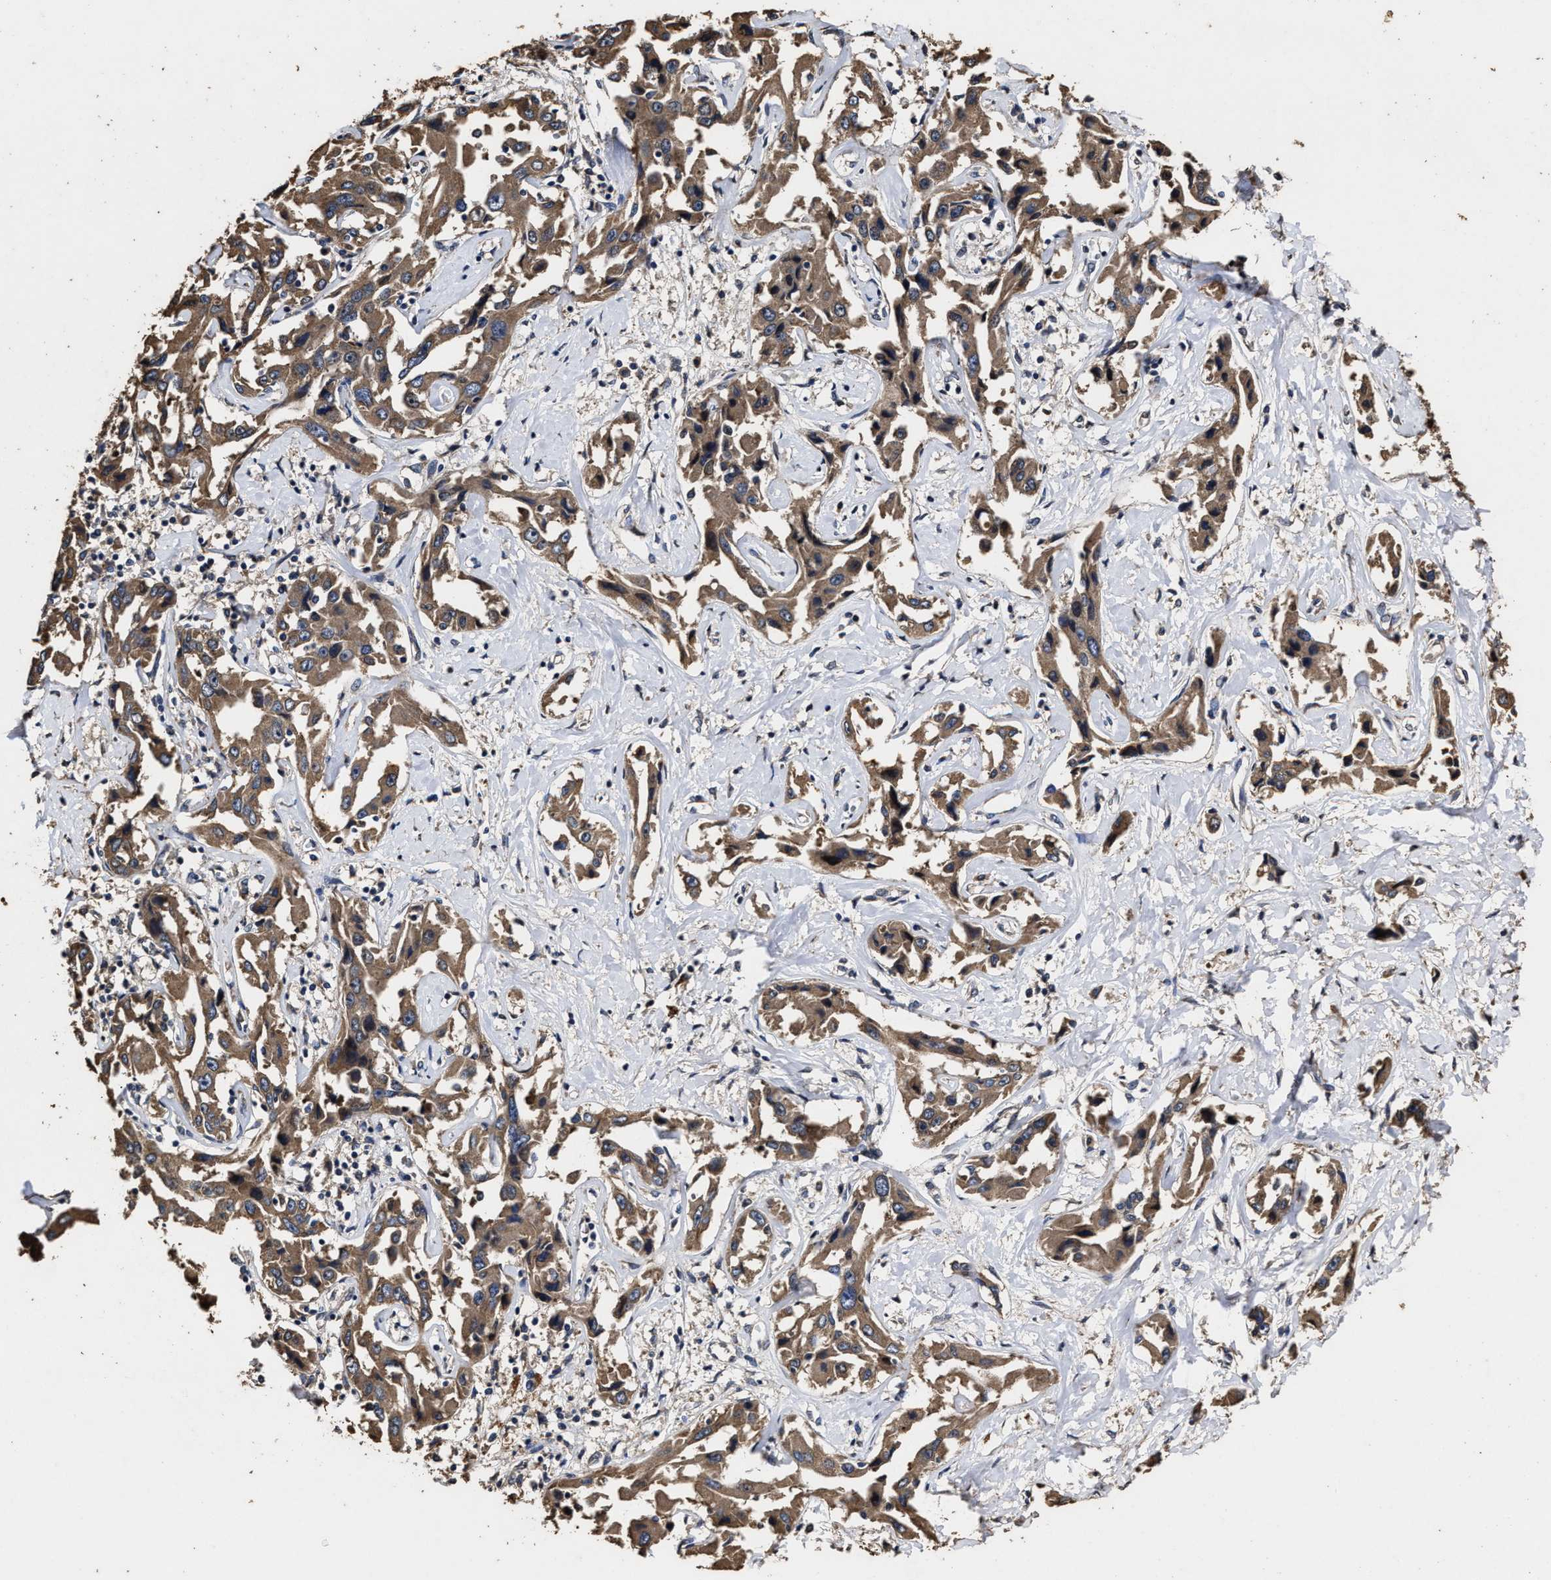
{"staining": {"intensity": "moderate", "quantity": ">75%", "location": "cytoplasmic/membranous"}, "tissue": "liver cancer", "cell_type": "Tumor cells", "image_type": "cancer", "snomed": [{"axis": "morphology", "description": "Cholangiocarcinoma"}, {"axis": "topography", "description": "Liver"}], "caption": "Protein expression analysis of human liver cancer (cholangiocarcinoma) reveals moderate cytoplasmic/membranous staining in about >75% of tumor cells.", "gene": "PPM1K", "patient": {"sex": "male", "age": 59}}